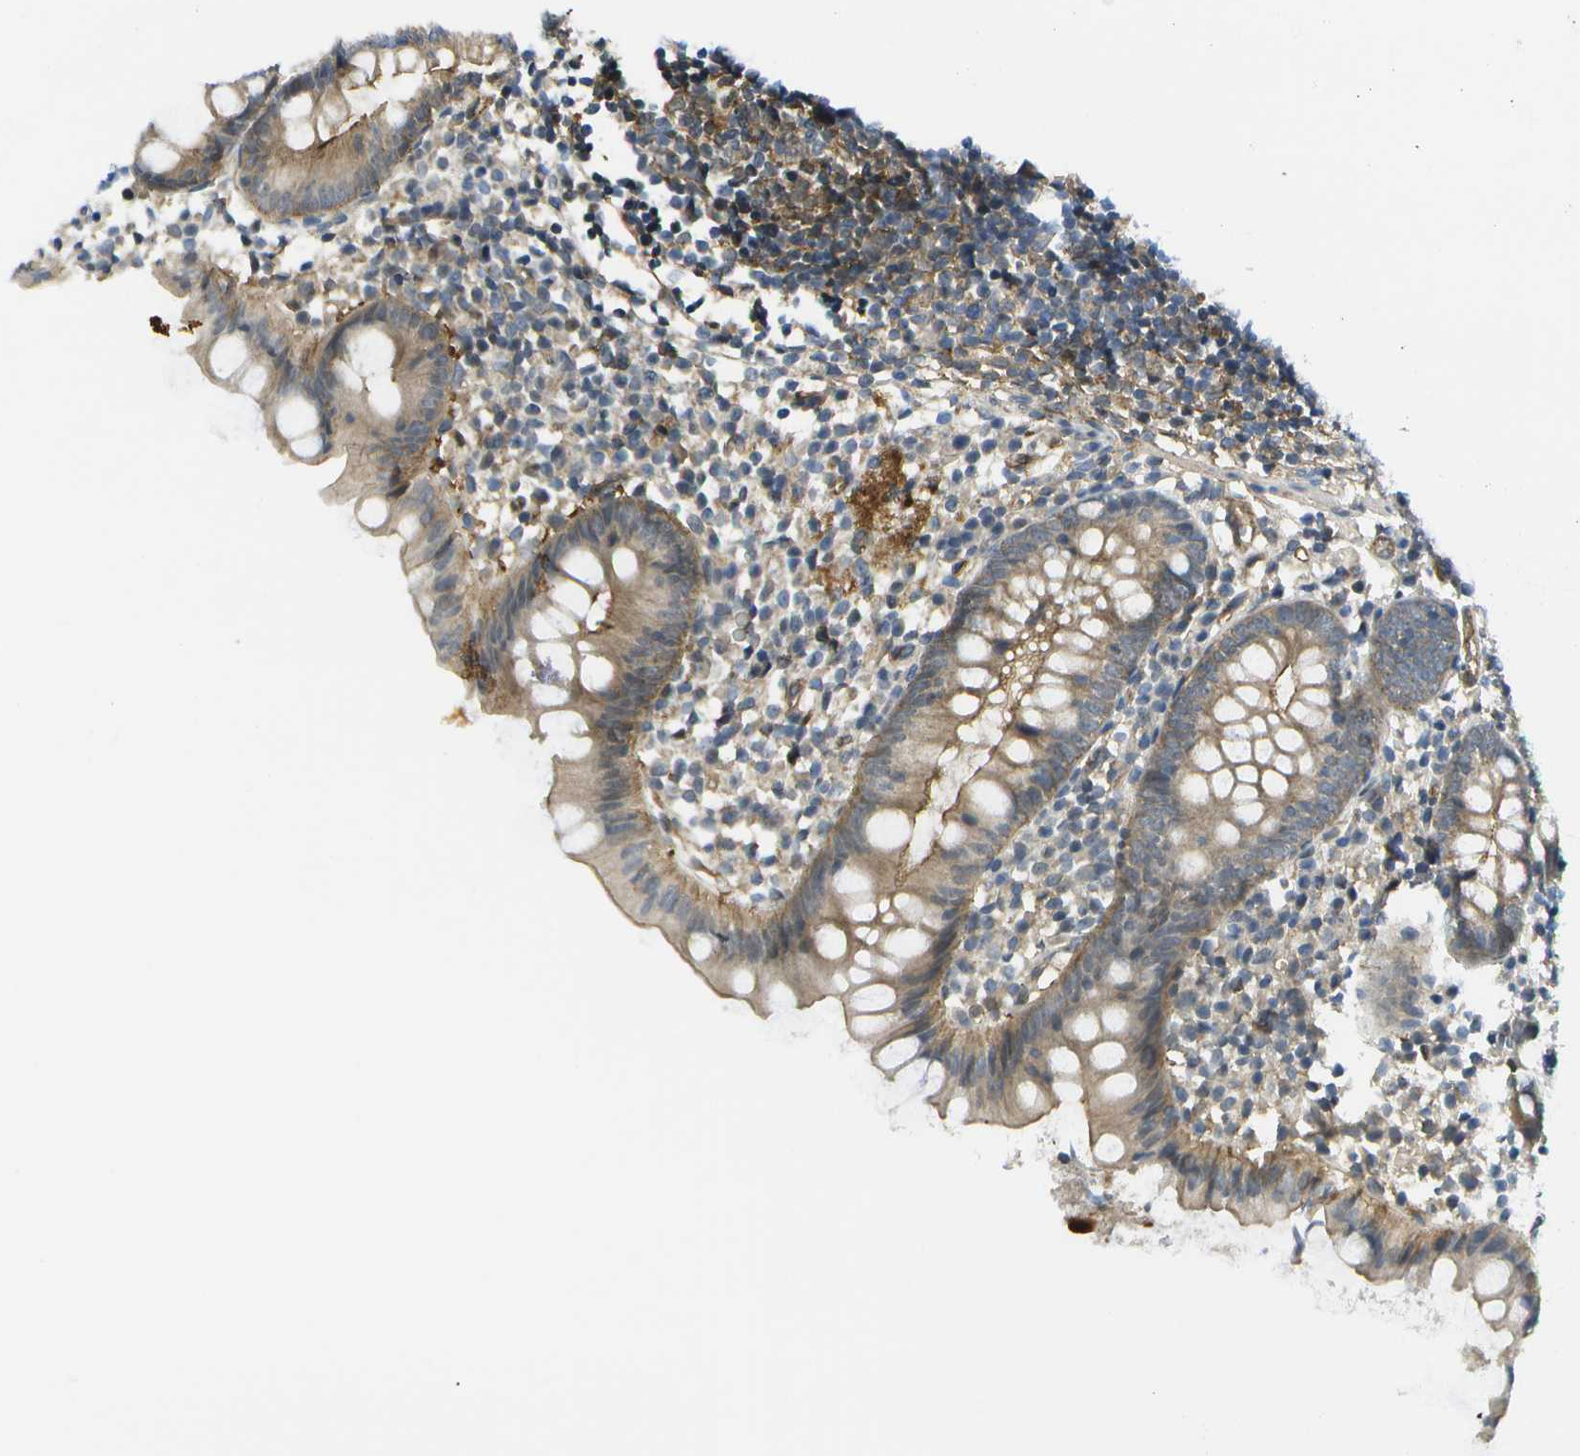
{"staining": {"intensity": "weak", "quantity": "<25%", "location": "cytoplasmic/membranous"}, "tissue": "appendix", "cell_type": "Glandular cells", "image_type": "normal", "snomed": [{"axis": "morphology", "description": "Normal tissue, NOS"}, {"axis": "topography", "description": "Appendix"}], "caption": "This is a photomicrograph of immunohistochemistry staining of unremarkable appendix, which shows no staining in glandular cells.", "gene": "KIAA0040", "patient": {"sex": "female", "age": 20}}